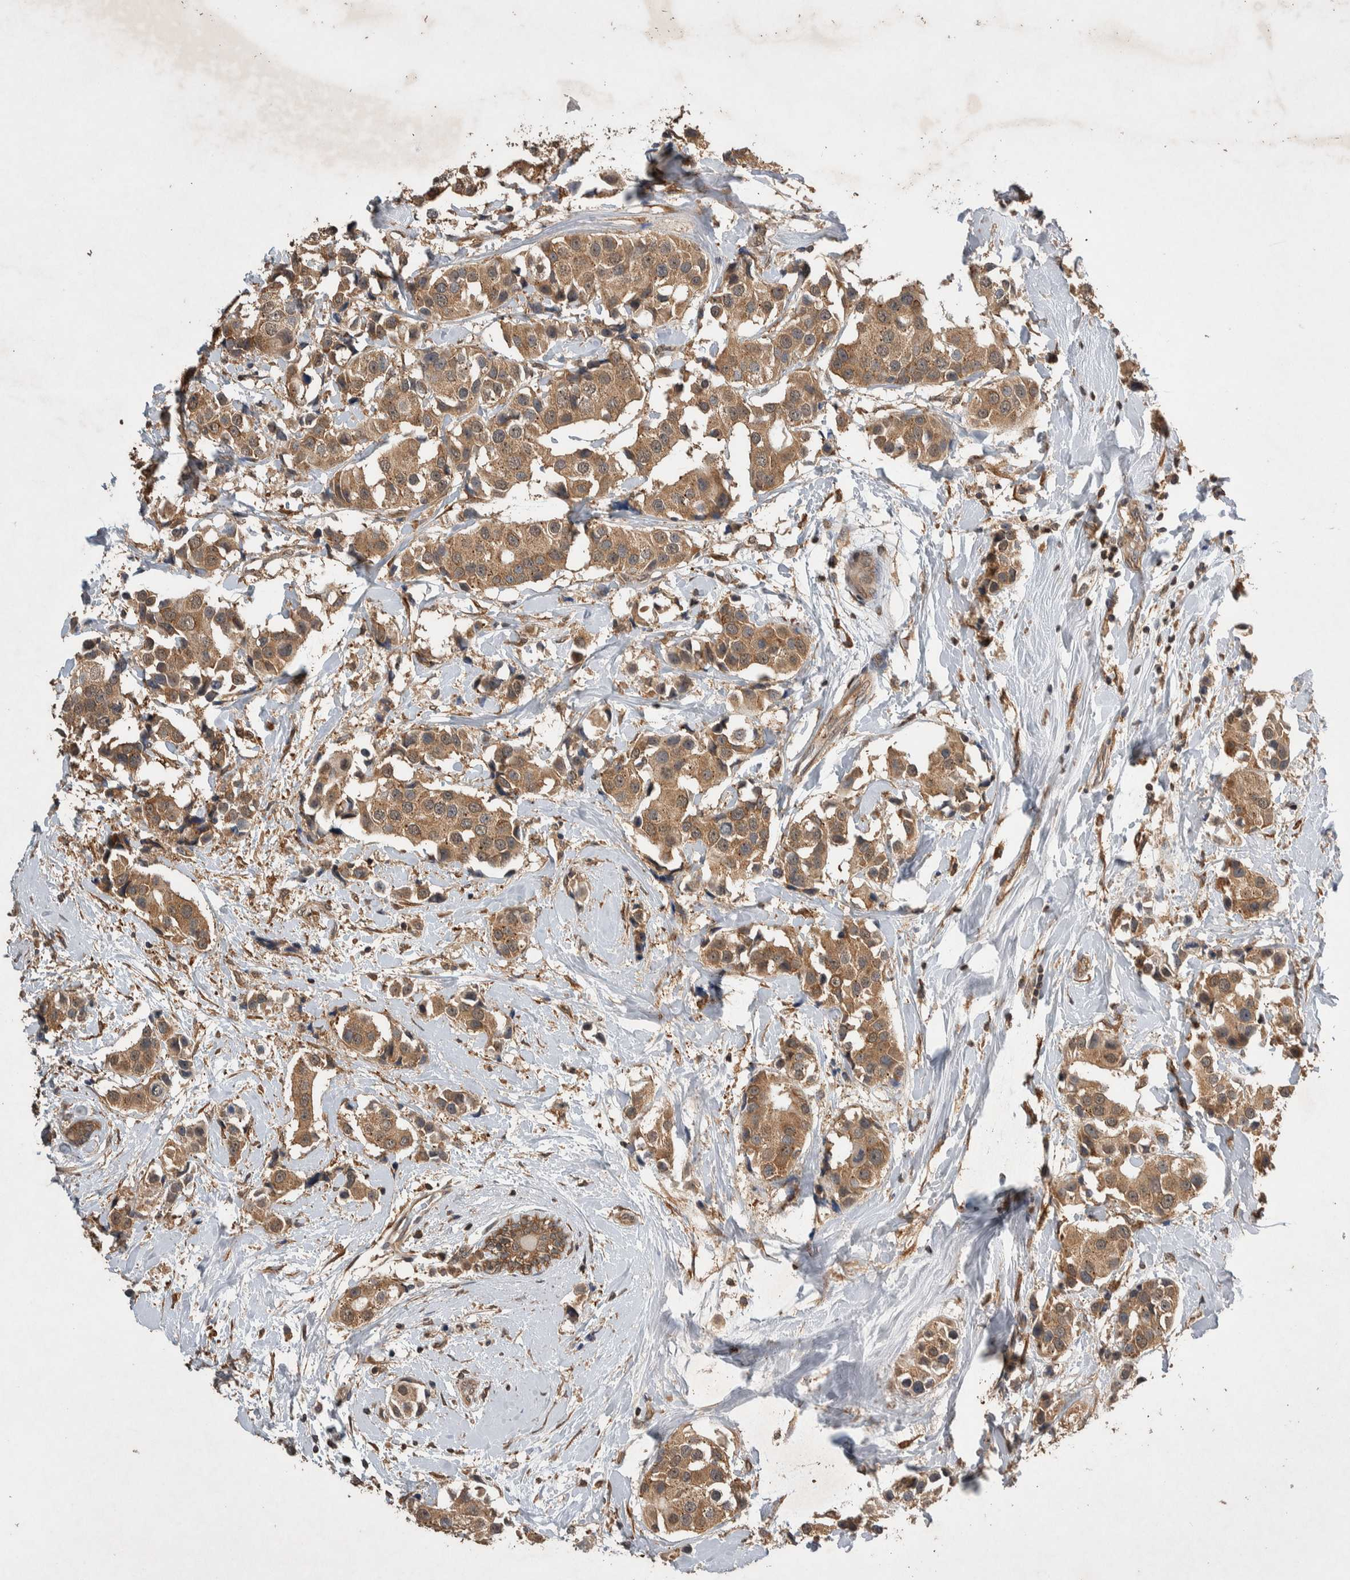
{"staining": {"intensity": "moderate", "quantity": ">75%", "location": "cytoplasmic/membranous"}, "tissue": "breast cancer", "cell_type": "Tumor cells", "image_type": "cancer", "snomed": [{"axis": "morphology", "description": "Normal tissue, NOS"}, {"axis": "morphology", "description": "Duct carcinoma"}, {"axis": "topography", "description": "Breast"}], "caption": "Moderate cytoplasmic/membranous protein positivity is identified in approximately >75% of tumor cells in breast cancer. (DAB (3,3'-diaminobenzidine) IHC, brown staining for protein, blue staining for nuclei).", "gene": "DVL2", "patient": {"sex": "female", "age": 39}}